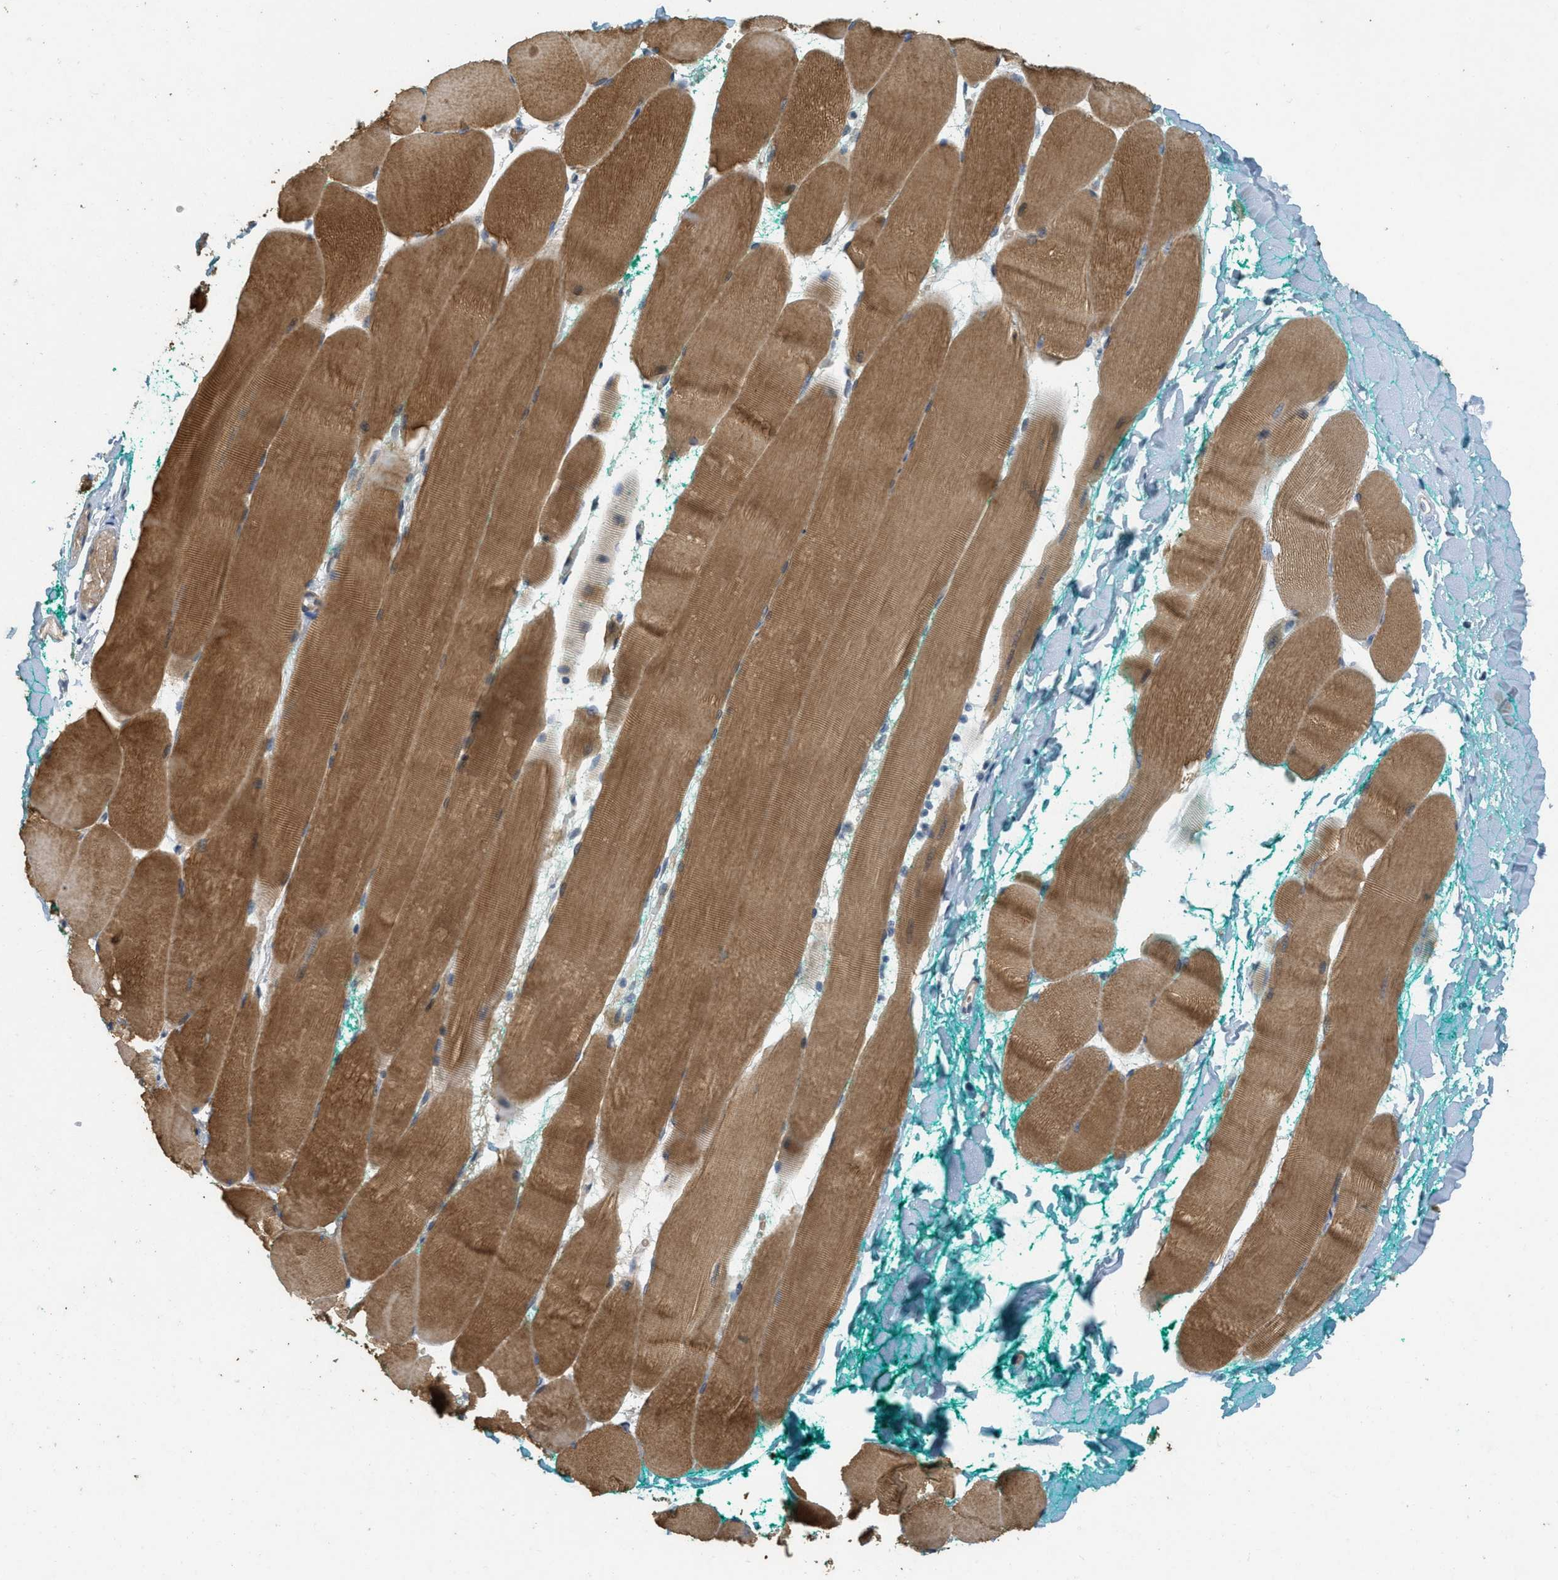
{"staining": {"intensity": "strong", "quantity": ">75%", "location": "cytoplasmic/membranous"}, "tissue": "skeletal muscle", "cell_type": "Myocytes", "image_type": "normal", "snomed": [{"axis": "morphology", "description": "Normal tissue, NOS"}, {"axis": "morphology", "description": "Squamous cell carcinoma, NOS"}, {"axis": "topography", "description": "Skeletal muscle"}], "caption": "This is a photomicrograph of IHC staining of unremarkable skeletal muscle, which shows strong positivity in the cytoplasmic/membranous of myocytes.", "gene": "MRS2", "patient": {"sex": "male", "age": 51}}